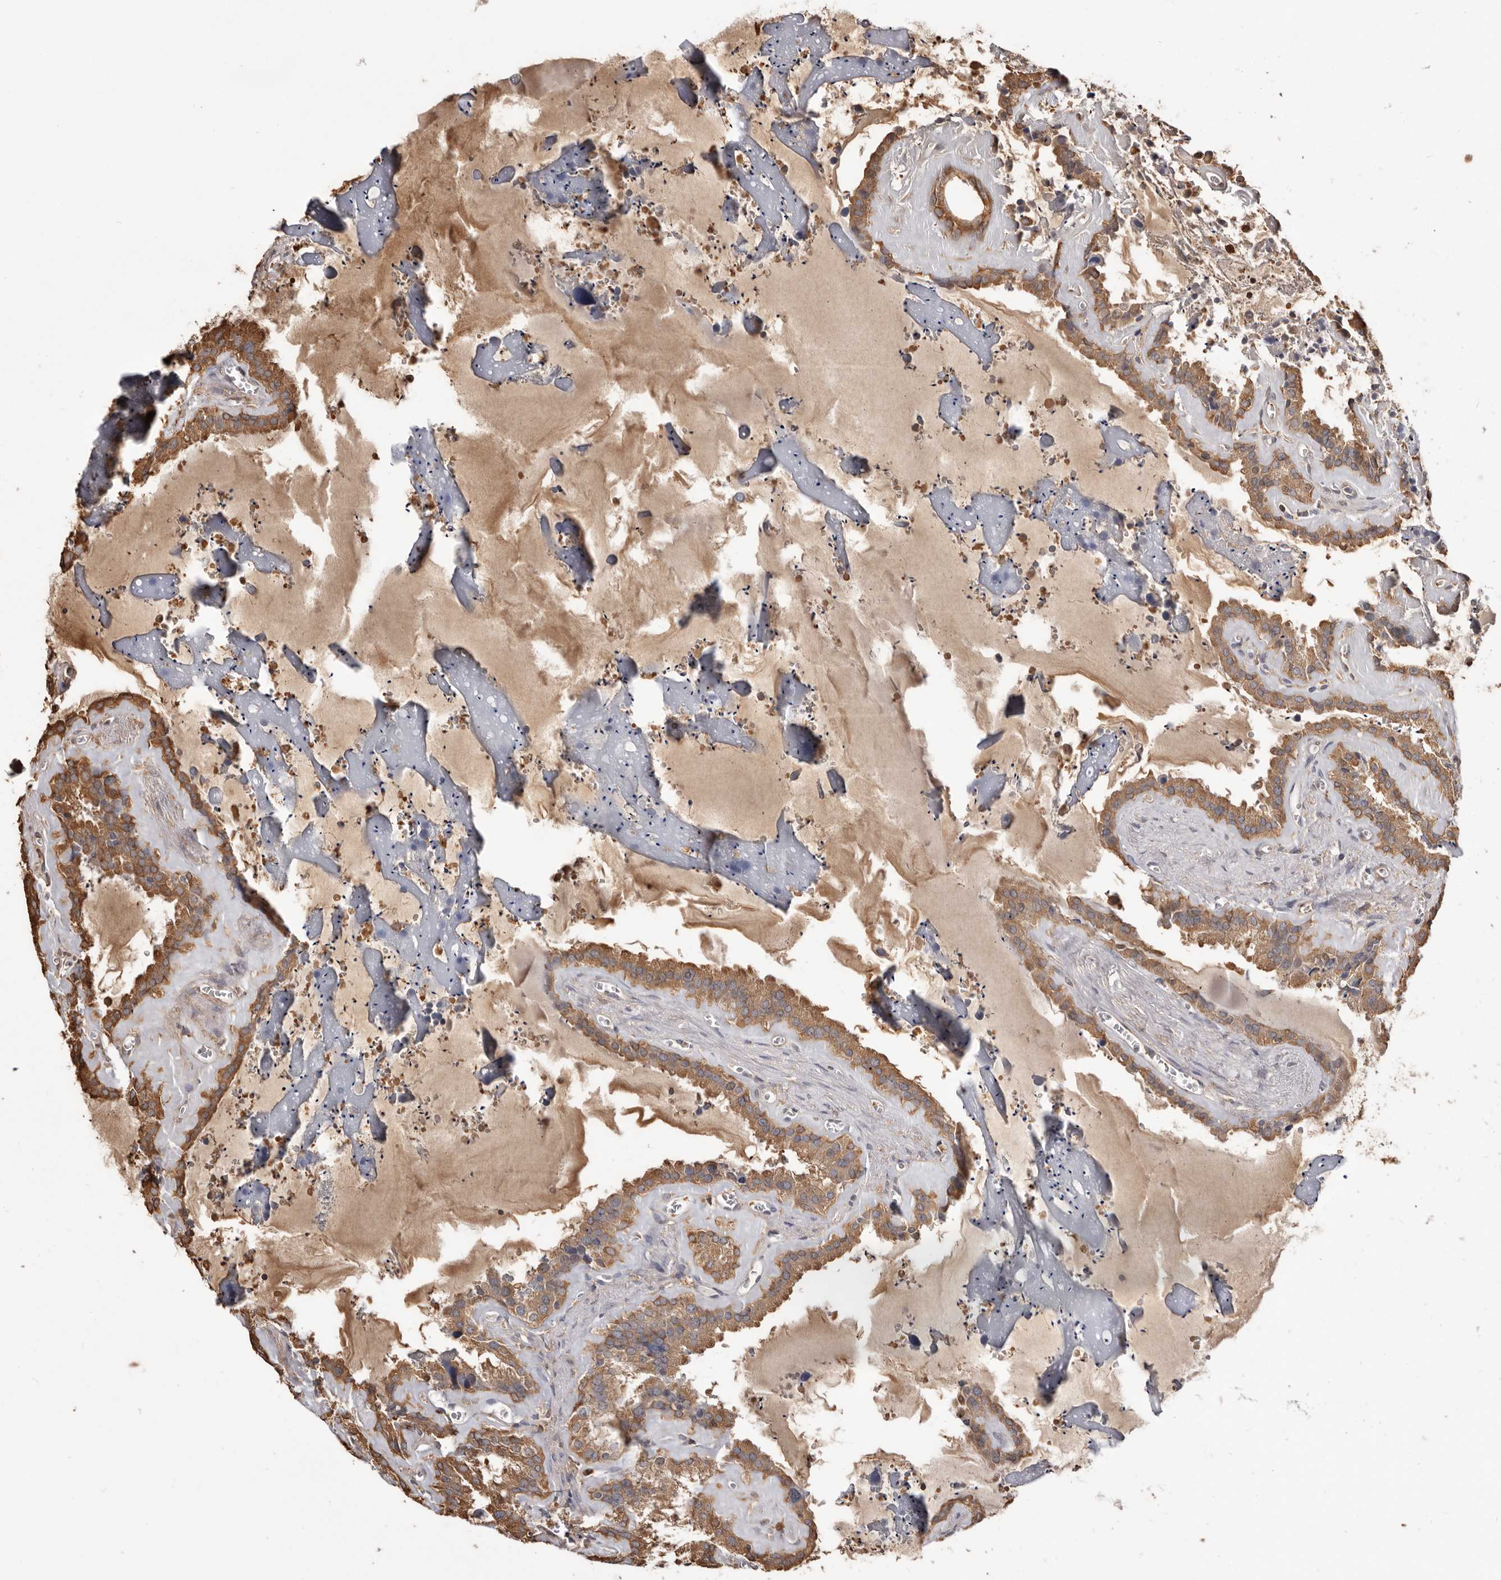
{"staining": {"intensity": "moderate", "quantity": ">75%", "location": "cytoplasmic/membranous"}, "tissue": "seminal vesicle", "cell_type": "Glandular cells", "image_type": "normal", "snomed": [{"axis": "morphology", "description": "Normal tissue, NOS"}, {"axis": "topography", "description": "Prostate"}, {"axis": "topography", "description": "Seminal veicle"}], "caption": "Moderate cytoplasmic/membranous expression is appreciated in approximately >75% of glandular cells in unremarkable seminal vesicle. The staining is performed using DAB brown chromogen to label protein expression. The nuclei are counter-stained blue using hematoxylin.", "gene": "PKM", "patient": {"sex": "male", "age": 59}}